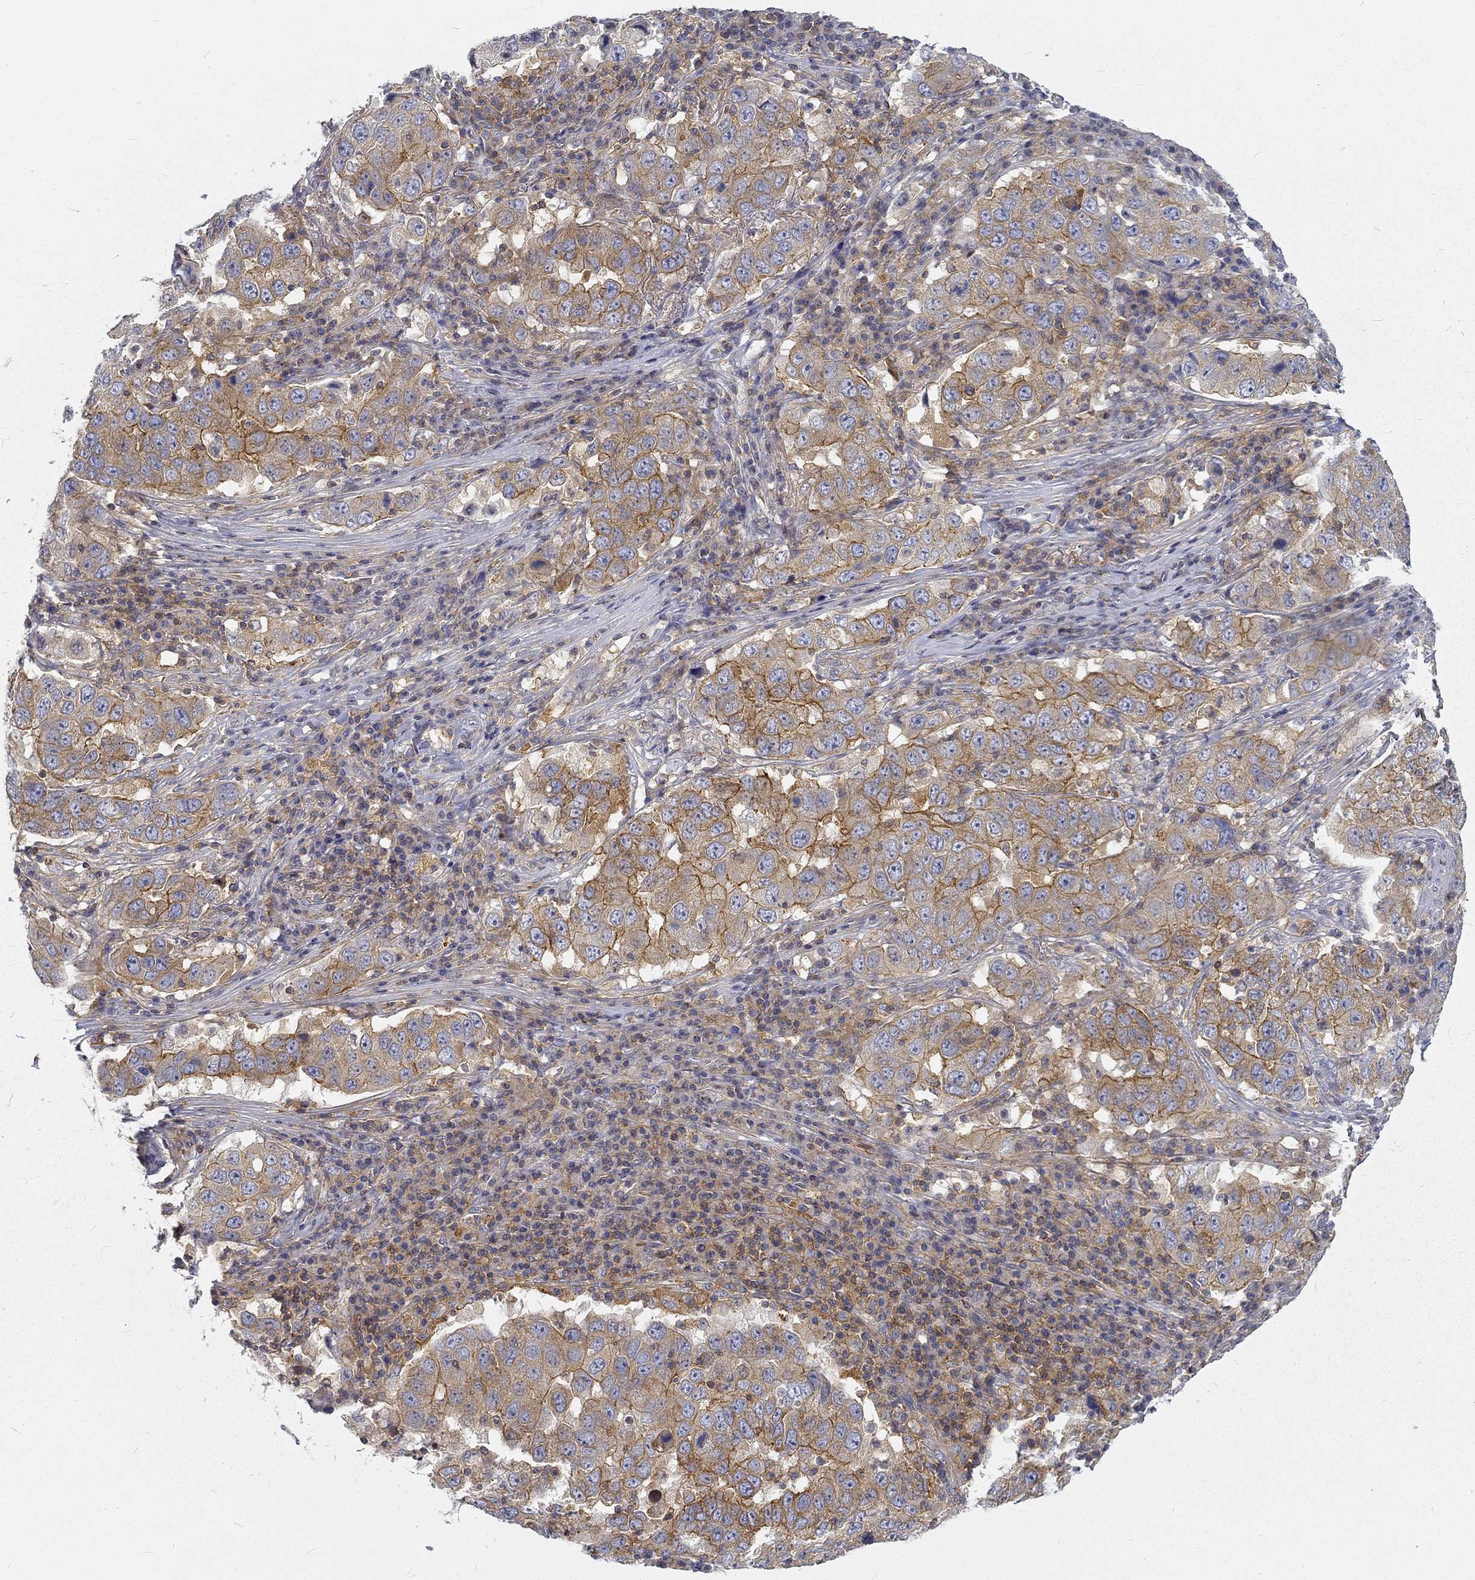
{"staining": {"intensity": "moderate", "quantity": "25%-75%", "location": "cytoplasmic/membranous"}, "tissue": "lung cancer", "cell_type": "Tumor cells", "image_type": "cancer", "snomed": [{"axis": "morphology", "description": "Adenocarcinoma, NOS"}, {"axis": "topography", "description": "Lung"}], "caption": "Tumor cells display moderate cytoplasmic/membranous positivity in about 25%-75% of cells in lung adenocarcinoma. (brown staining indicates protein expression, while blue staining denotes nuclei).", "gene": "MTMR11", "patient": {"sex": "male", "age": 73}}